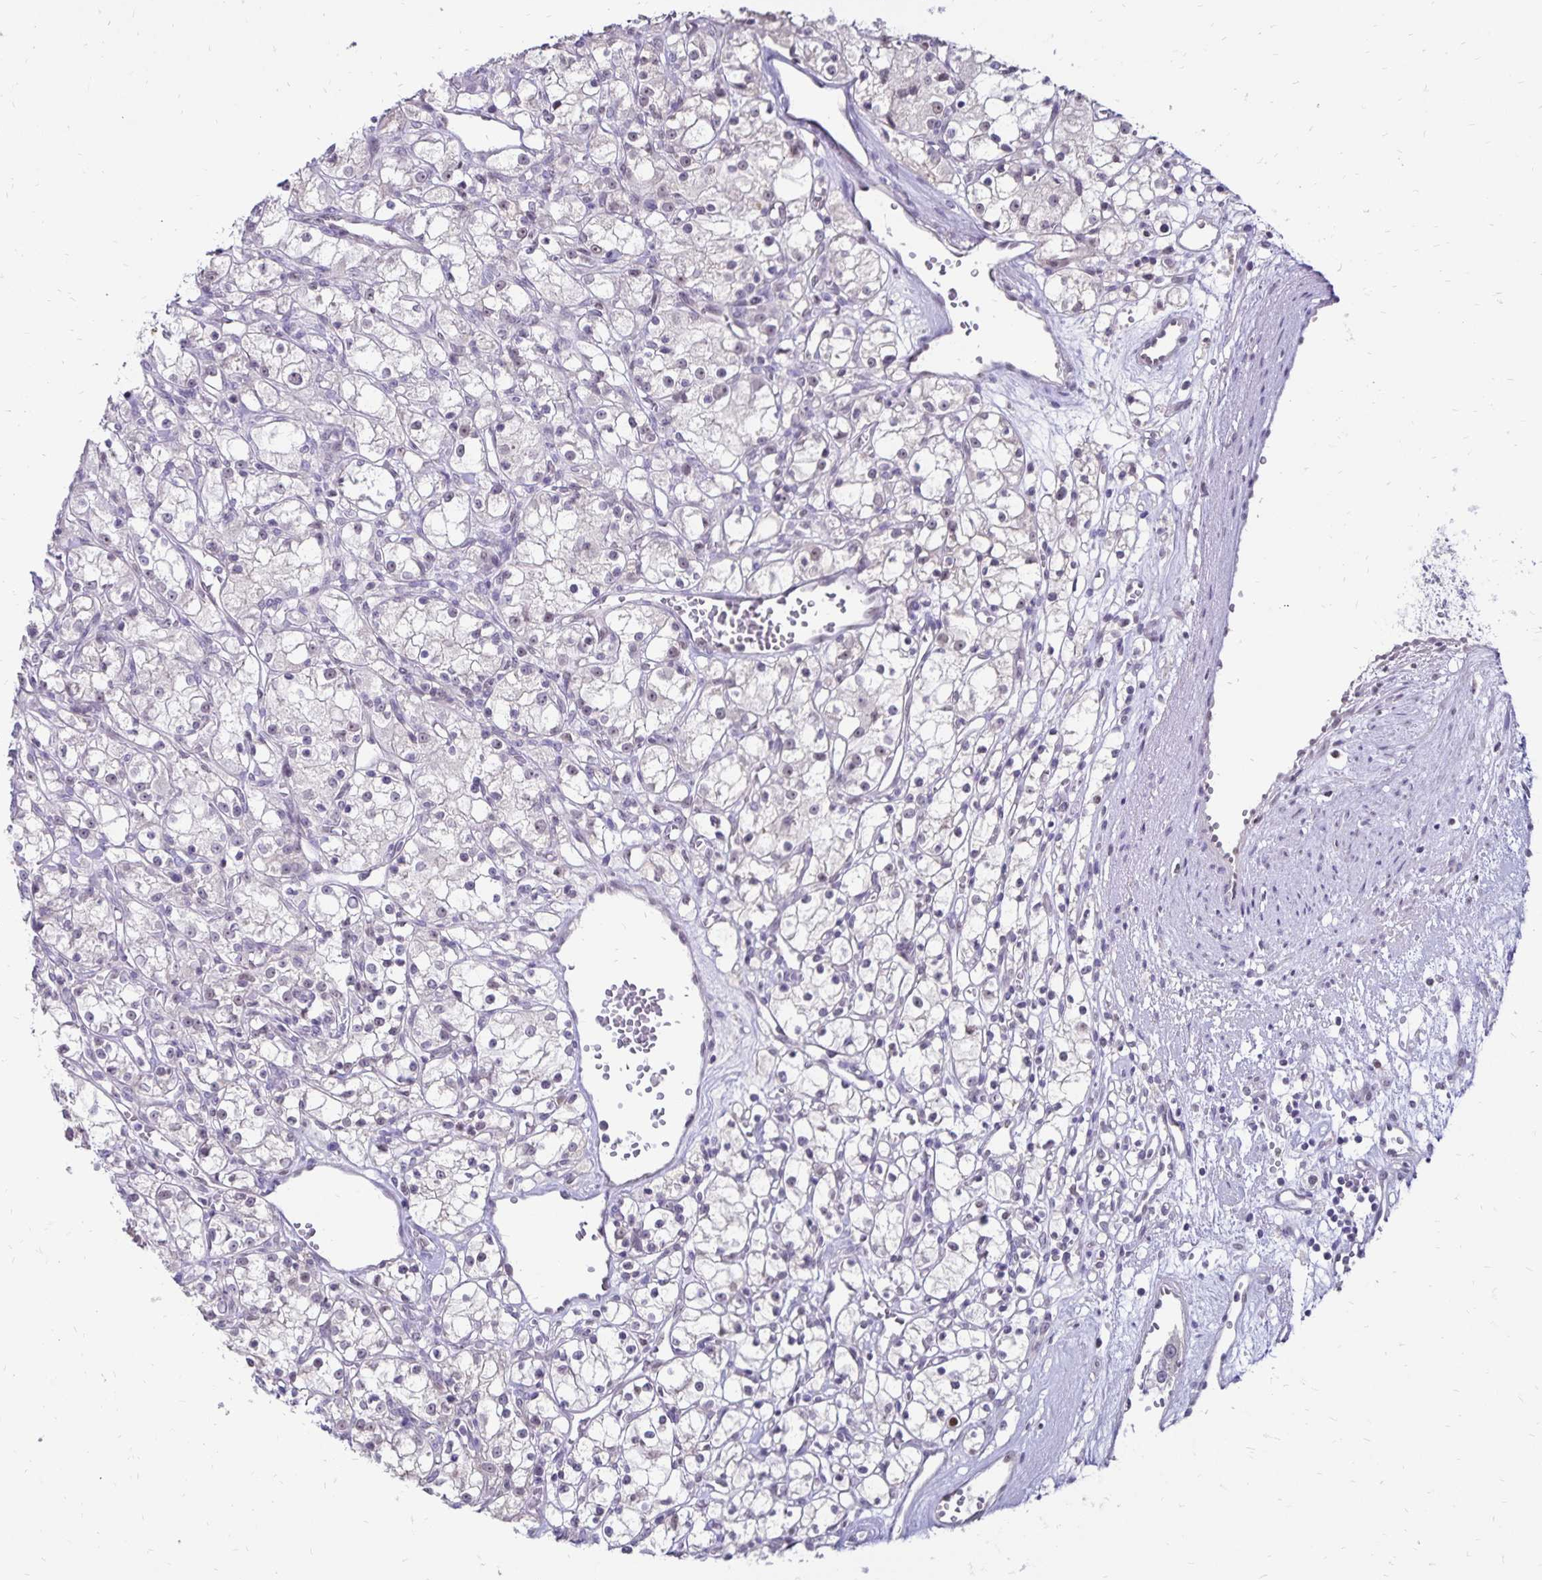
{"staining": {"intensity": "negative", "quantity": "none", "location": "none"}, "tissue": "renal cancer", "cell_type": "Tumor cells", "image_type": "cancer", "snomed": [{"axis": "morphology", "description": "Adenocarcinoma, NOS"}, {"axis": "topography", "description": "Kidney"}], "caption": "DAB immunohistochemical staining of human renal adenocarcinoma demonstrates no significant staining in tumor cells.", "gene": "POLB", "patient": {"sex": "female", "age": 59}}